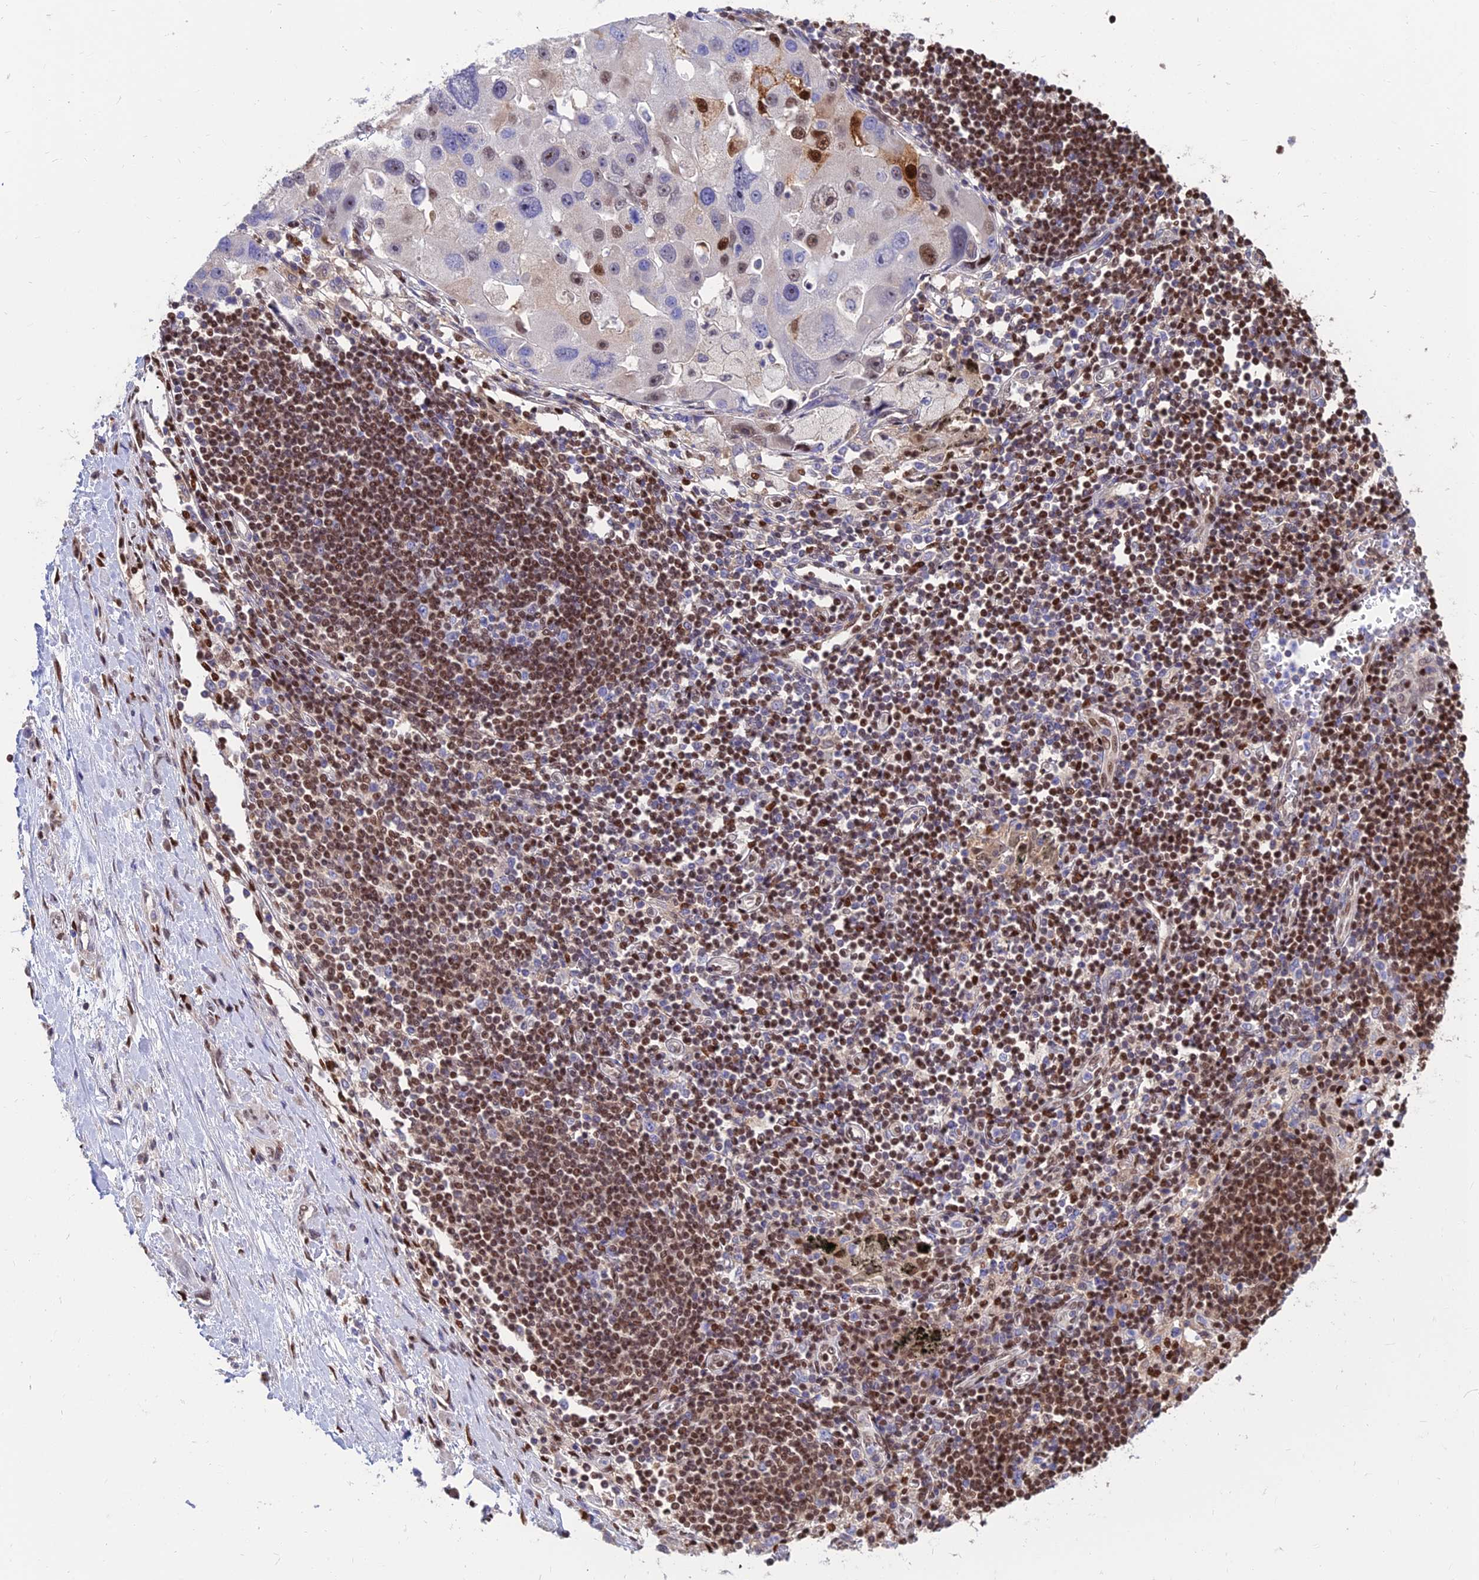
{"staining": {"intensity": "moderate", "quantity": "<25%", "location": "nuclear"}, "tissue": "lung cancer", "cell_type": "Tumor cells", "image_type": "cancer", "snomed": [{"axis": "morphology", "description": "Adenocarcinoma, NOS"}, {"axis": "topography", "description": "Lung"}], "caption": "A micrograph showing moderate nuclear staining in about <25% of tumor cells in lung cancer, as visualized by brown immunohistochemical staining.", "gene": "DNPEP", "patient": {"sex": "female", "age": 54}}